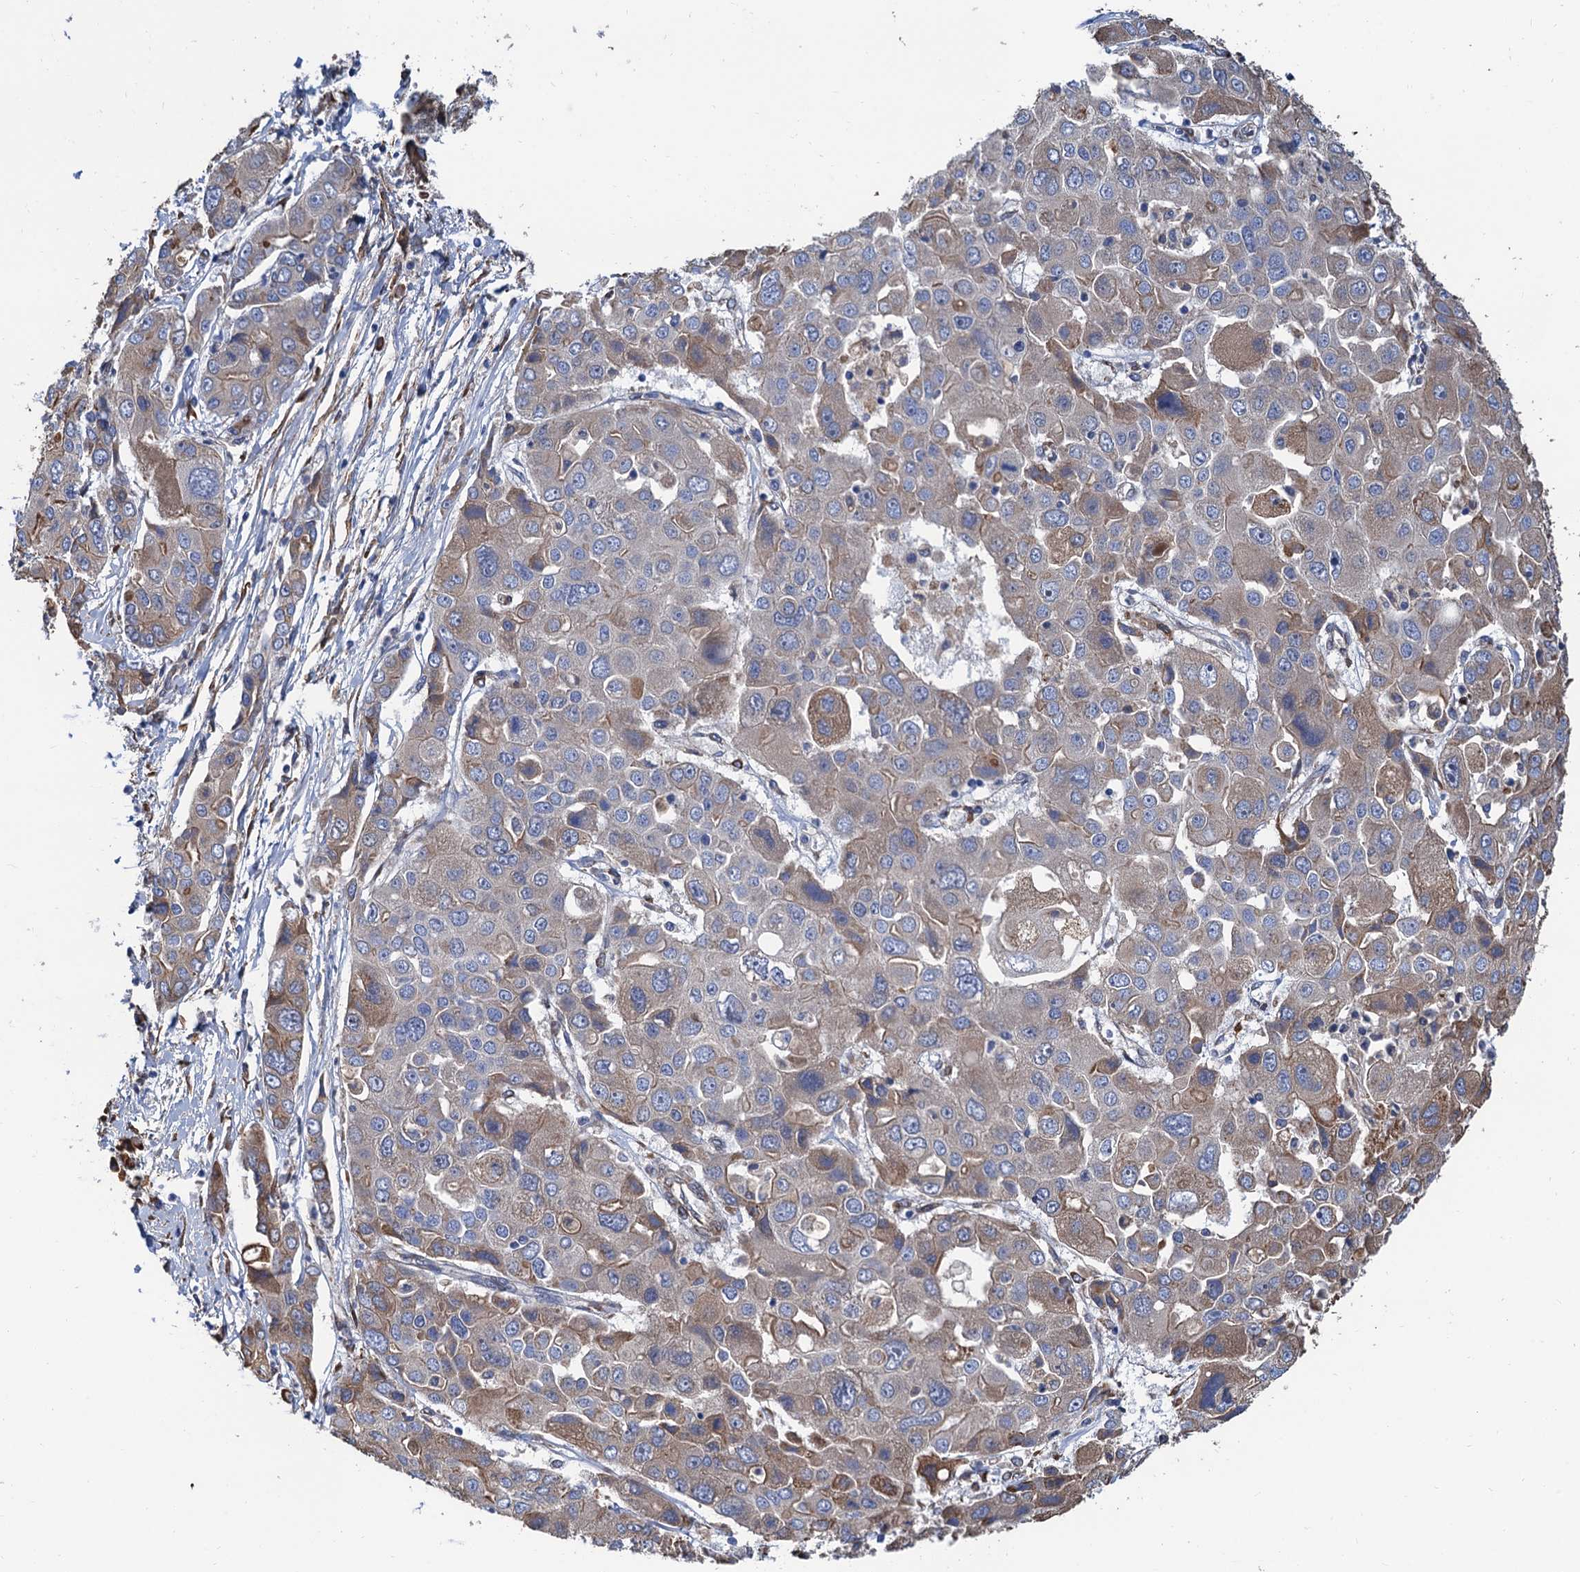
{"staining": {"intensity": "moderate", "quantity": "<25%", "location": "cytoplasmic/membranous"}, "tissue": "liver cancer", "cell_type": "Tumor cells", "image_type": "cancer", "snomed": [{"axis": "morphology", "description": "Cholangiocarcinoma"}, {"axis": "topography", "description": "Liver"}], "caption": "DAB (3,3'-diaminobenzidine) immunohistochemical staining of human liver cholangiocarcinoma reveals moderate cytoplasmic/membranous protein staining in approximately <25% of tumor cells.", "gene": "CNNM1", "patient": {"sex": "male", "age": 67}}